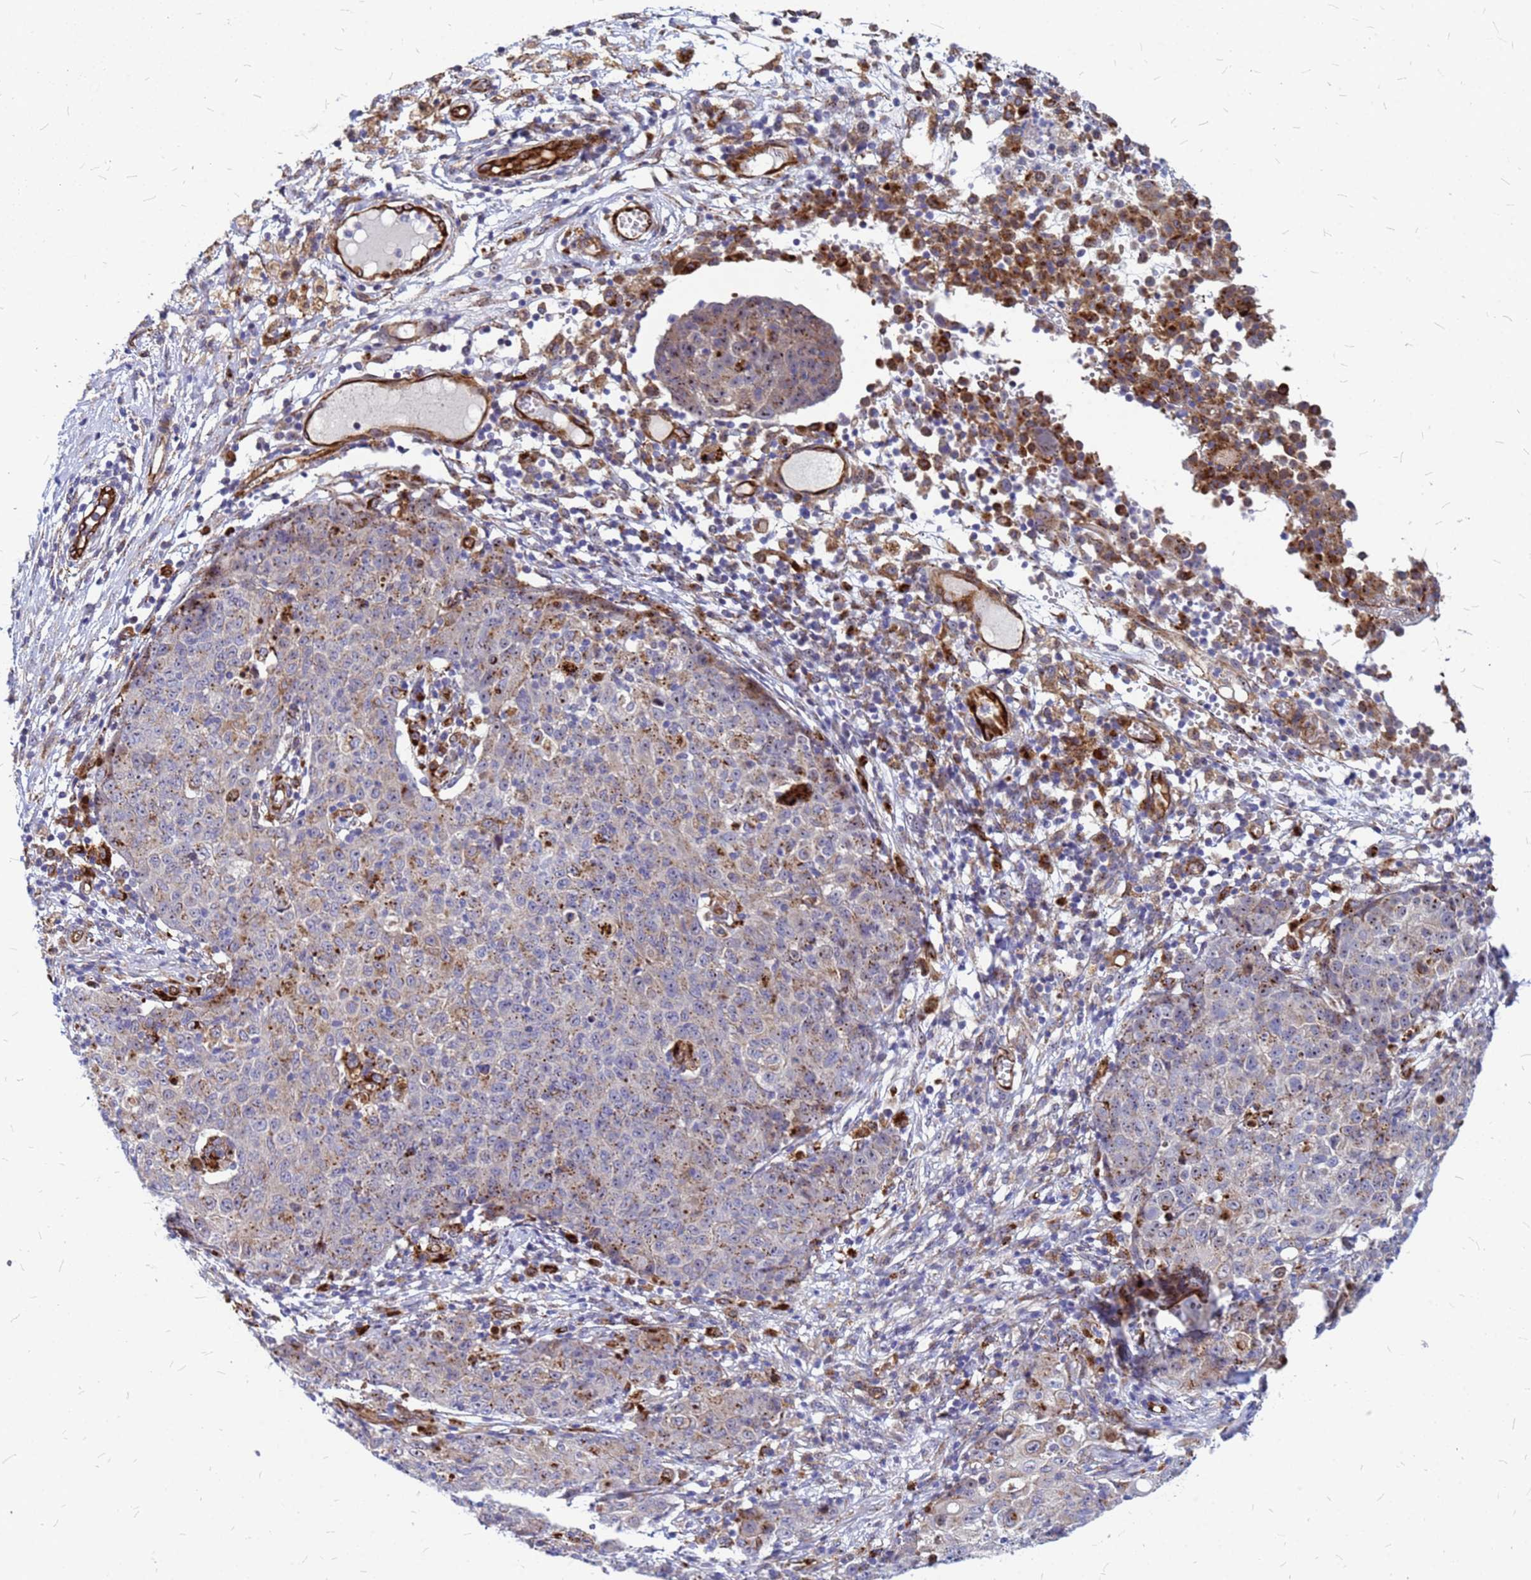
{"staining": {"intensity": "moderate", "quantity": "<25%", "location": "cytoplasmic/membranous"}, "tissue": "ovarian cancer", "cell_type": "Tumor cells", "image_type": "cancer", "snomed": [{"axis": "morphology", "description": "Carcinoma, endometroid"}, {"axis": "topography", "description": "Ovary"}], "caption": "This image displays ovarian cancer stained with immunohistochemistry to label a protein in brown. The cytoplasmic/membranous of tumor cells show moderate positivity for the protein. Nuclei are counter-stained blue.", "gene": "NOSTRIN", "patient": {"sex": "female", "age": 42}}